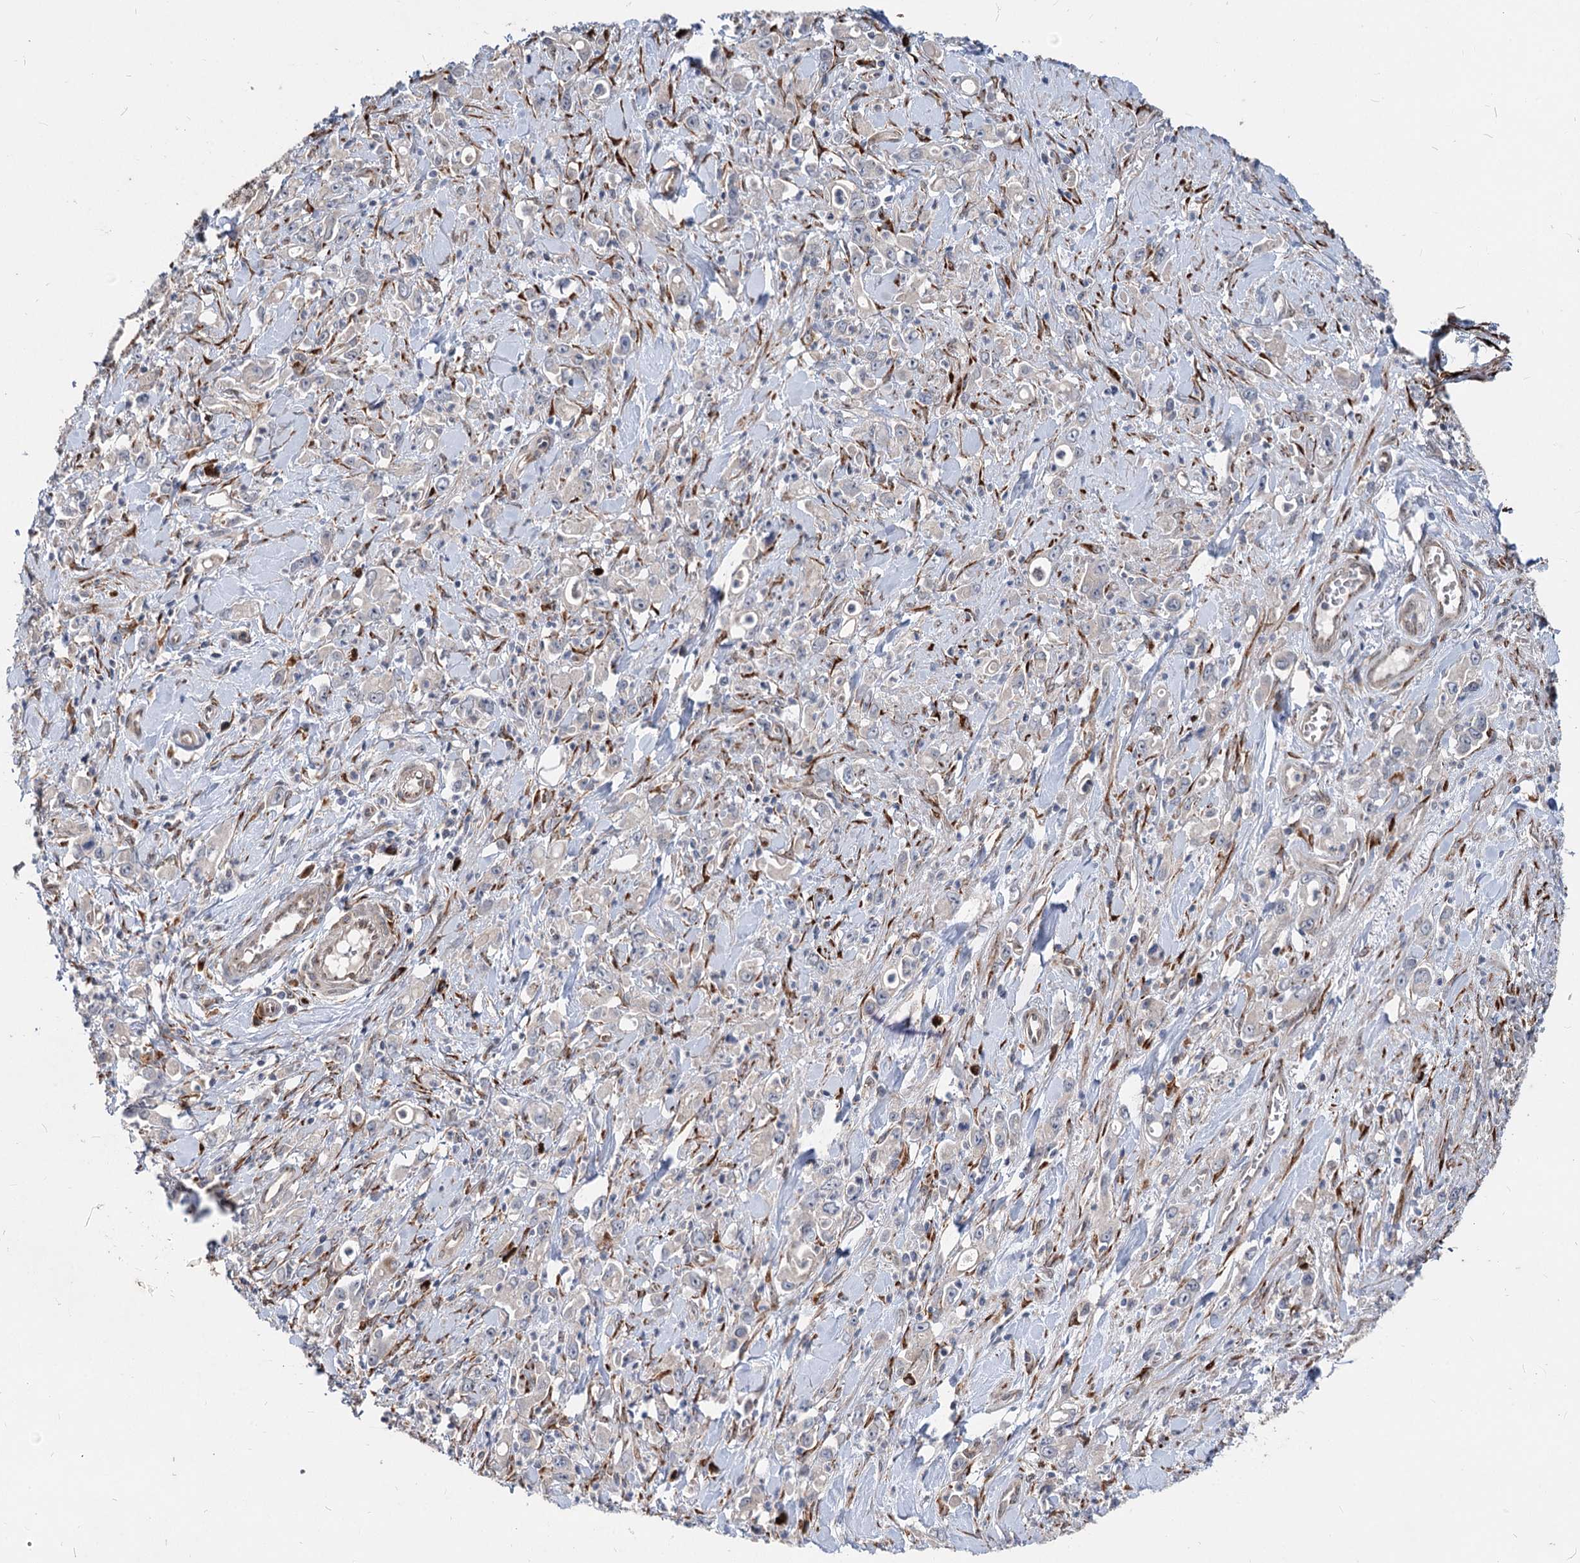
{"staining": {"intensity": "negative", "quantity": "none", "location": "none"}, "tissue": "stomach cancer", "cell_type": "Tumor cells", "image_type": "cancer", "snomed": [{"axis": "morphology", "description": "Adenocarcinoma, NOS"}, {"axis": "topography", "description": "Stomach, lower"}], "caption": "Immunohistochemical staining of adenocarcinoma (stomach) shows no significant expression in tumor cells.", "gene": "SPART", "patient": {"sex": "female", "age": 43}}